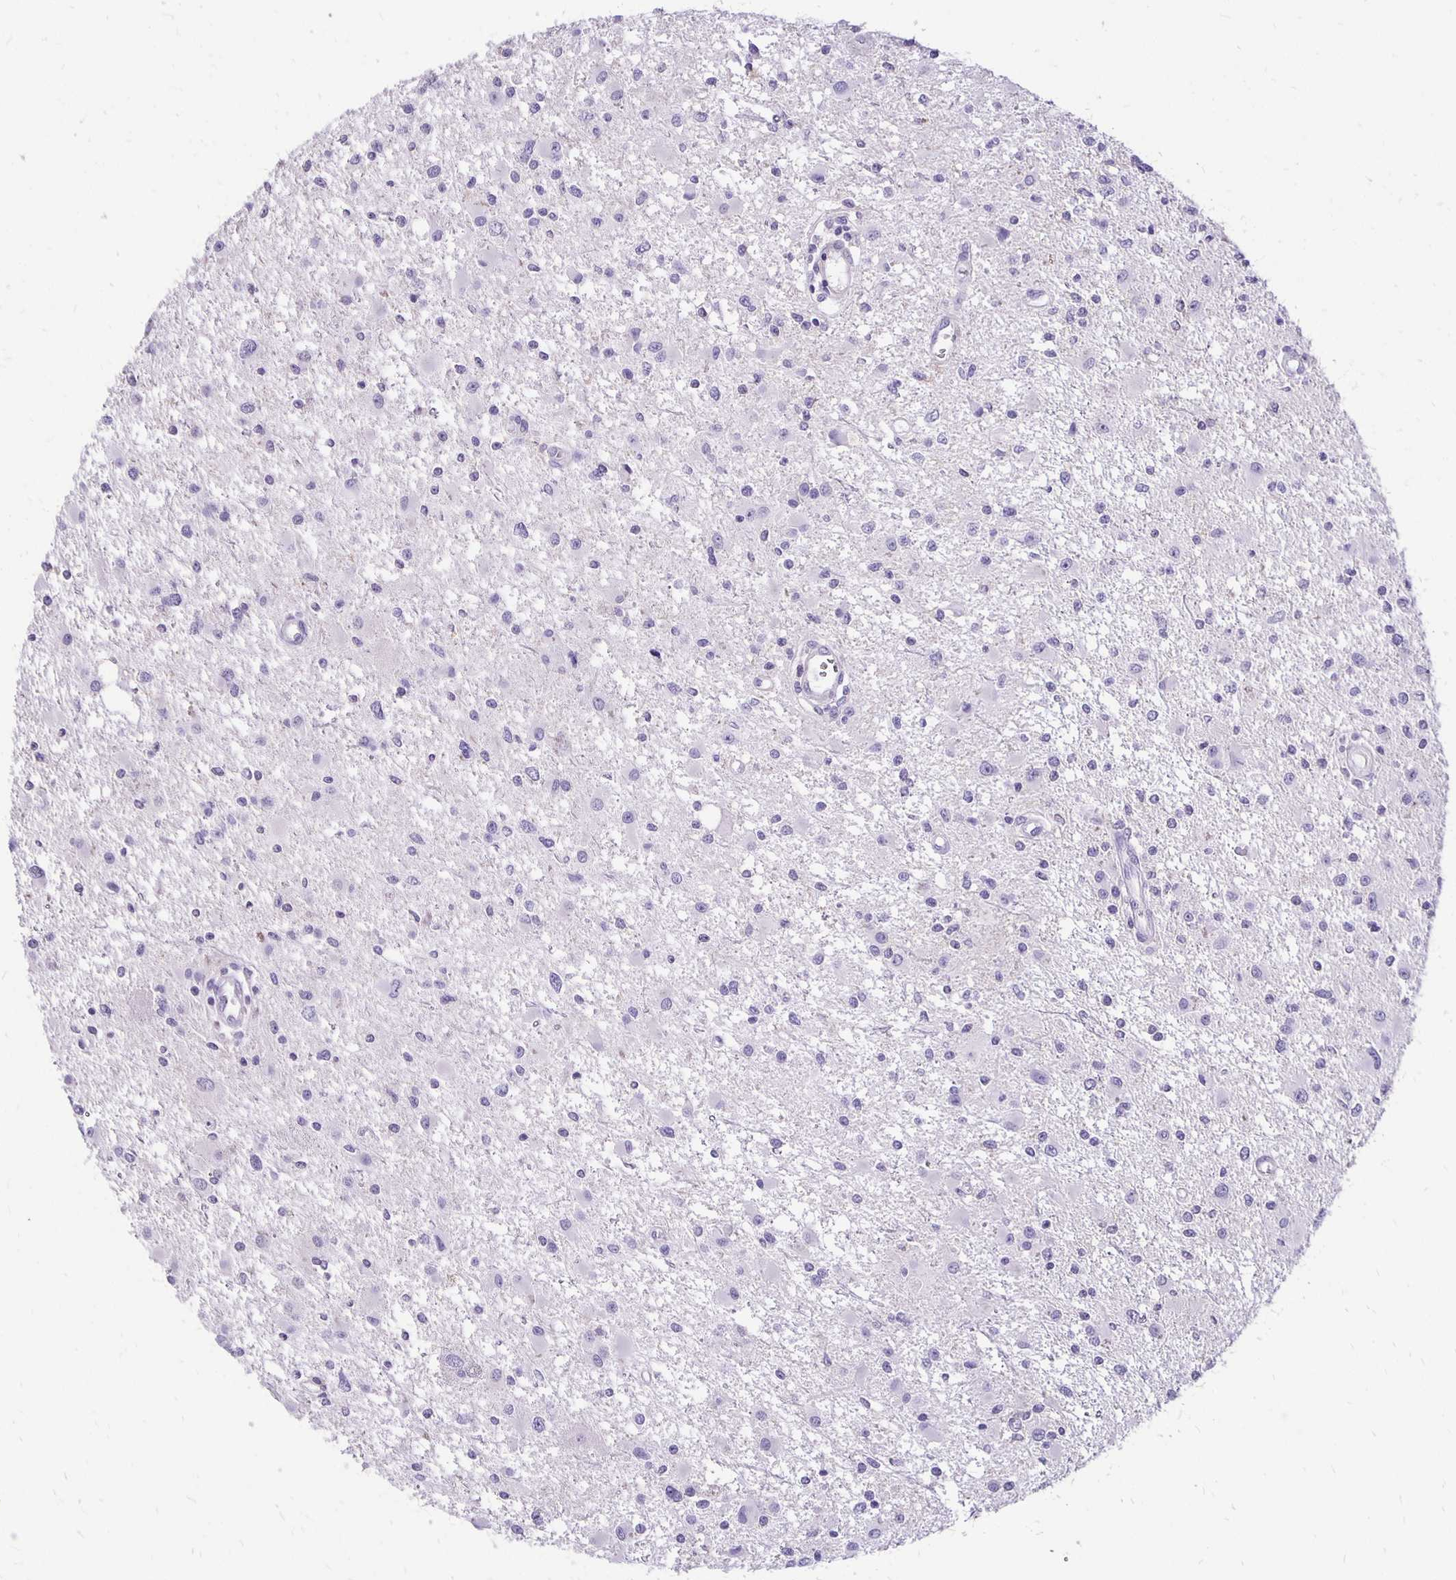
{"staining": {"intensity": "negative", "quantity": "none", "location": "none"}, "tissue": "glioma", "cell_type": "Tumor cells", "image_type": "cancer", "snomed": [{"axis": "morphology", "description": "Glioma, malignant, High grade"}, {"axis": "topography", "description": "Brain"}], "caption": "IHC image of human glioma stained for a protein (brown), which exhibits no staining in tumor cells.", "gene": "ANKRD45", "patient": {"sex": "male", "age": 54}}